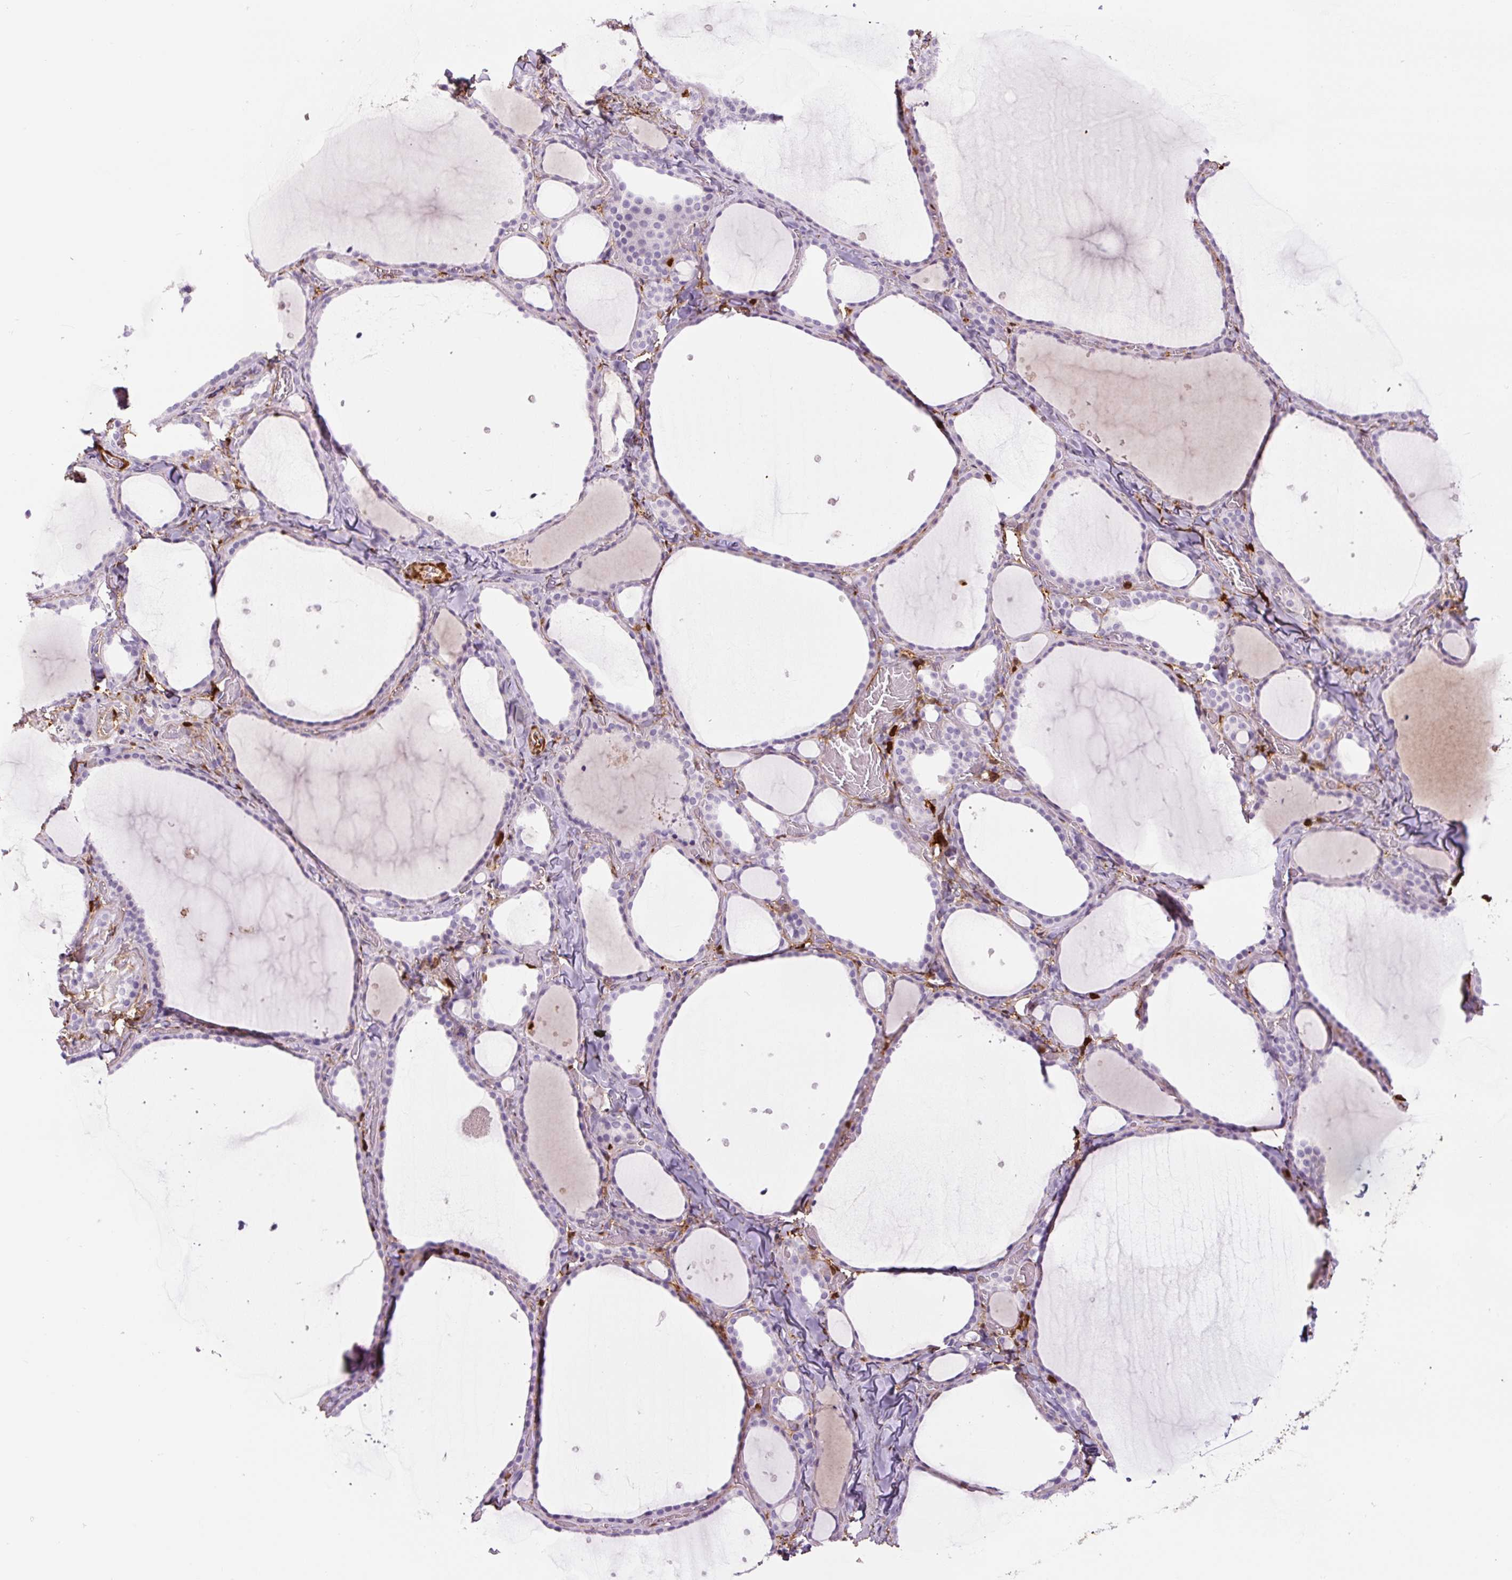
{"staining": {"intensity": "negative", "quantity": "none", "location": "none"}, "tissue": "thyroid gland", "cell_type": "Glandular cells", "image_type": "normal", "snomed": [{"axis": "morphology", "description": "Normal tissue, NOS"}, {"axis": "topography", "description": "Thyroid gland"}], "caption": "High power microscopy image of an immunohistochemistry (IHC) photomicrograph of benign thyroid gland, revealing no significant positivity in glandular cells. (Brightfield microscopy of DAB (3,3'-diaminobenzidine) immunohistochemistry at high magnification).", "gene": "S100A4", "patient": {"sex": "female", "age": 36}}